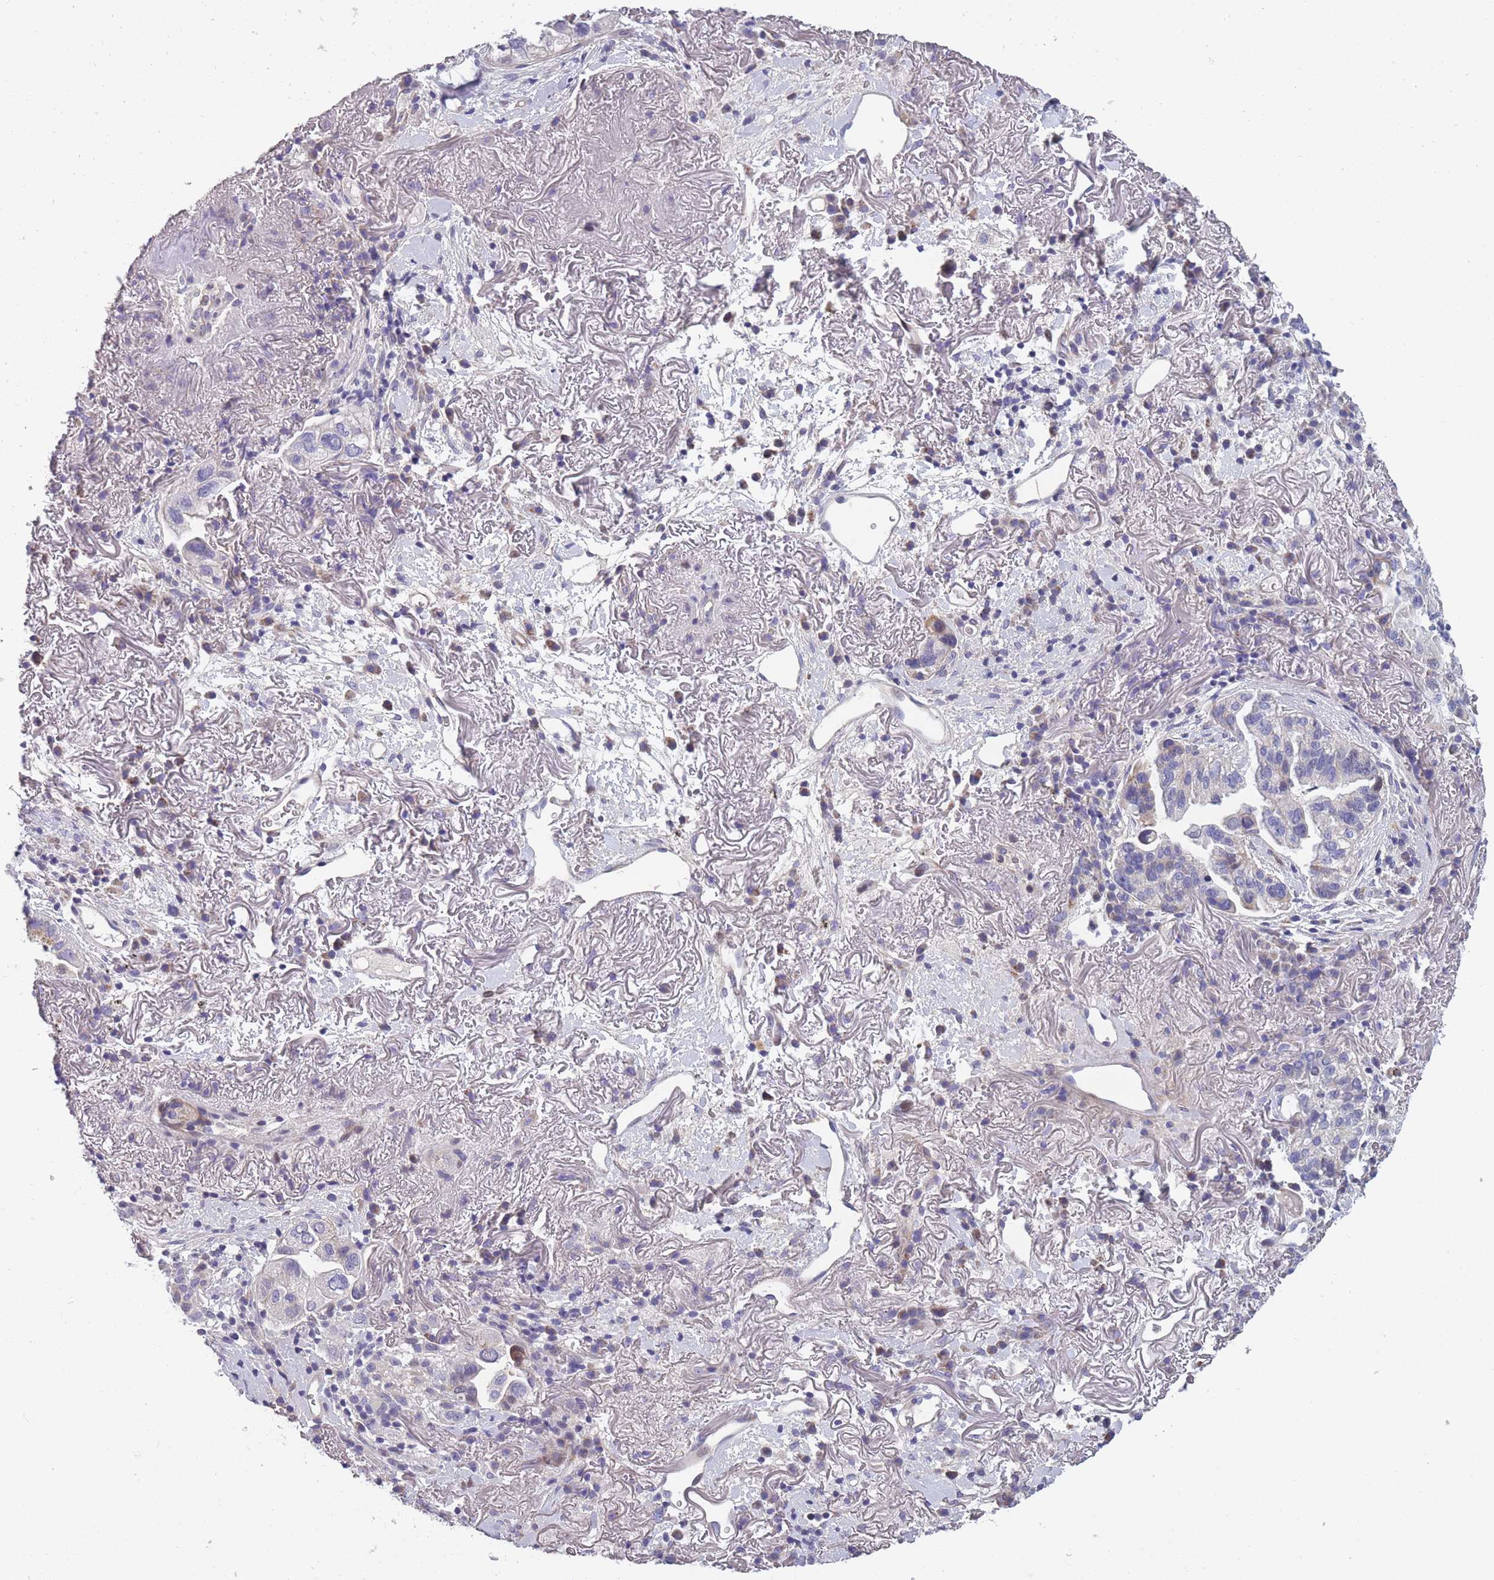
{"staining": {"intensity": "negative", "quantity": "none", "location": "none"}, "tissue": "lung cancer", "cell_type": "Tumor cells", "image_type": "cancer", "snomed": [{"axis": "morphology", "description": "Adenocarcinoma, NOS"}, {"axis": "topography", "description": "Lung"}], "caption": "IHC micrograph of neoplastic tissue: human adenocarcinoma (lung) stained with DAB demonstrates no significant protein expression in tumor cells.", "gene": "FAM83F", "patient": {"sex": "female", "age": 69}}